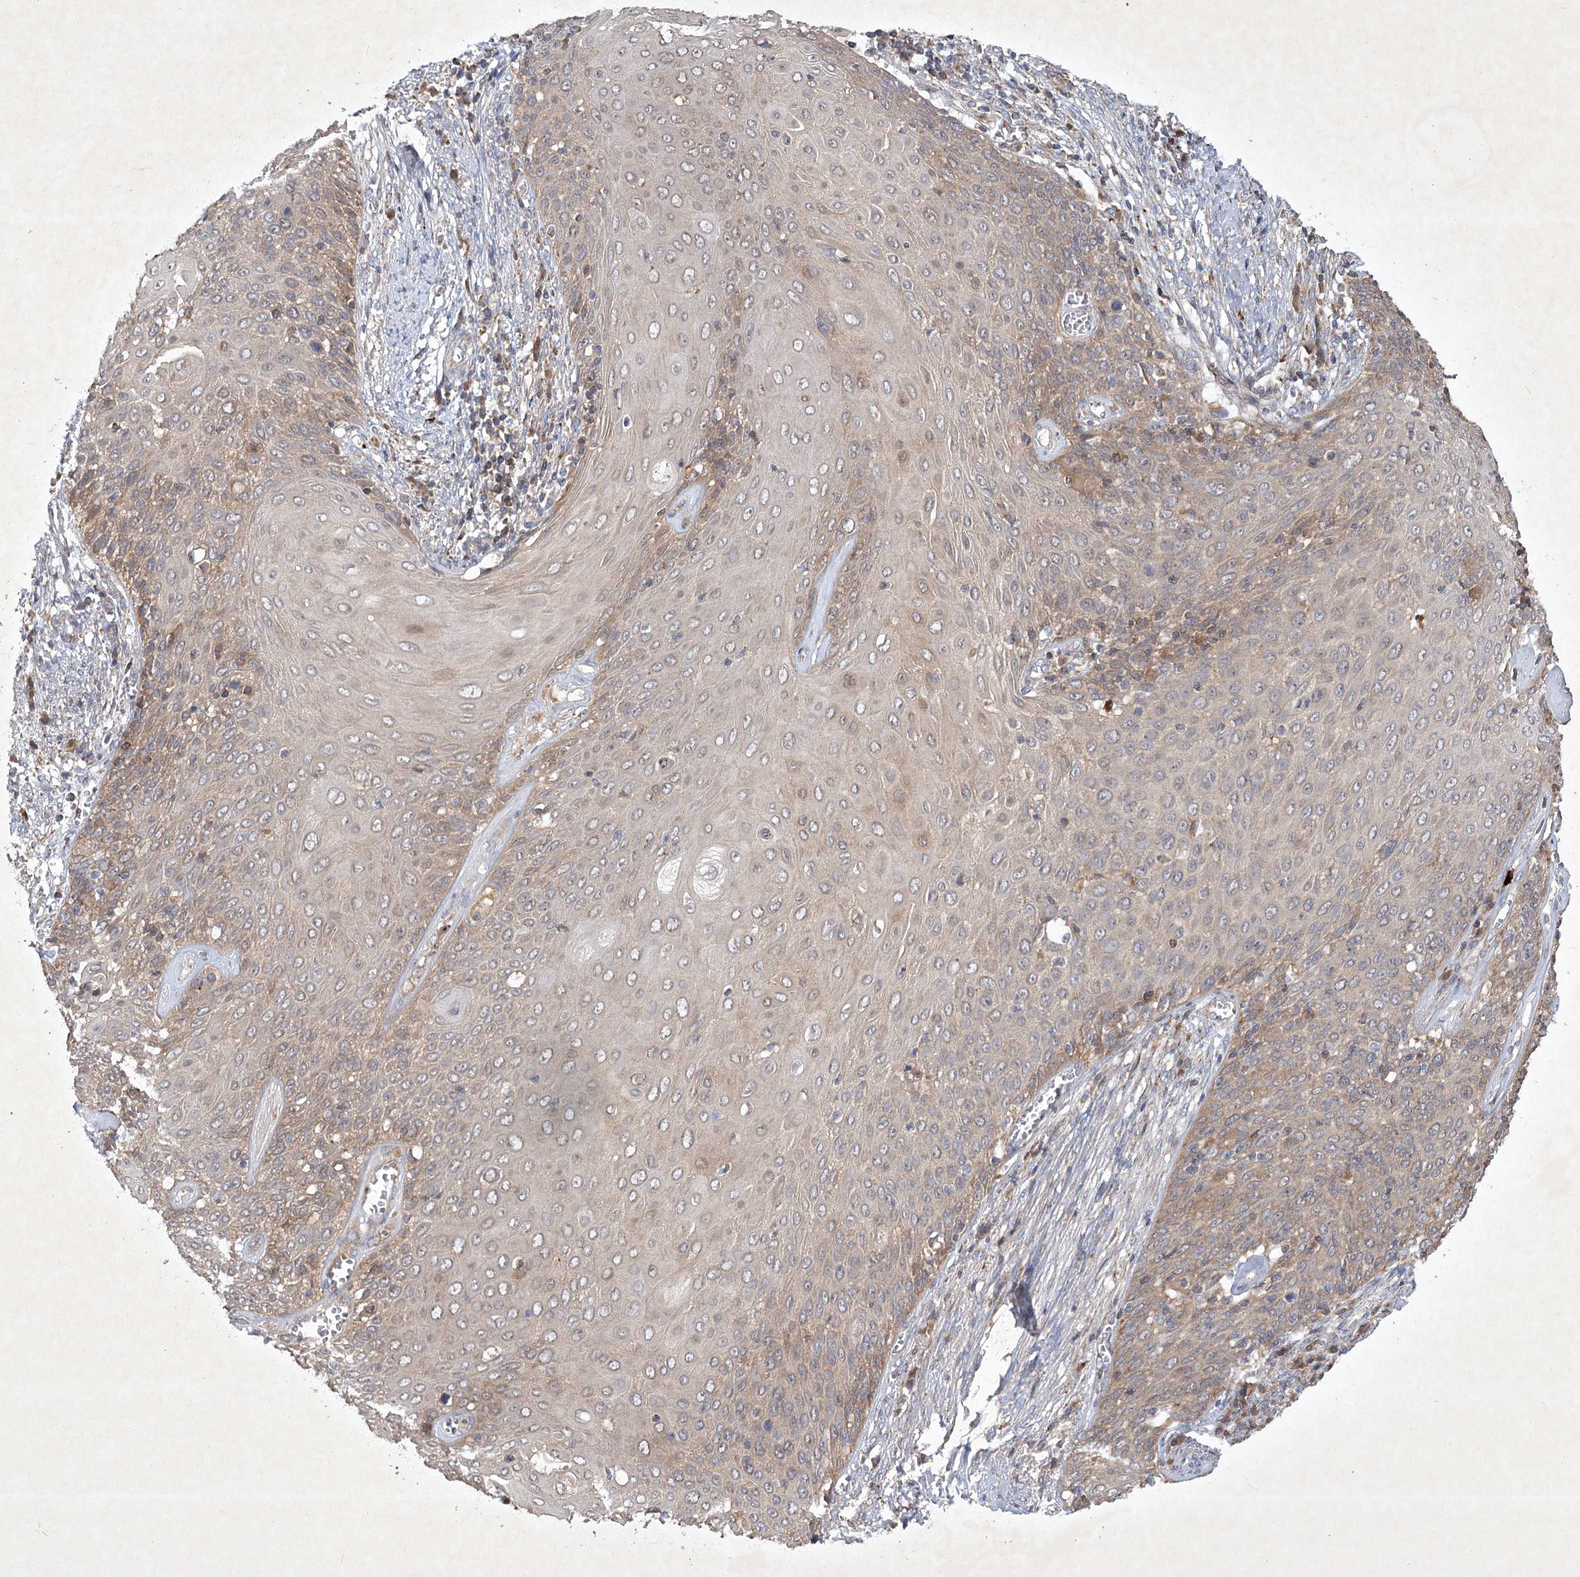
{"staining": {"intensity": "weak", "quantity": "<25%", "location": "cytoplasmic/membranous"}, "tissue": "cervical cancer", "cell_type": "Tumor cells", "image_type": "cancer", "snomed": [{"axis": "morphology", "description": "Squamous cell carcinoma, NOS"}, {"axis": "topography", "description": "Cervix"}], "caption": "High magnification brightfield microscopy of cervical cancer (squamous cell carcinoma) stained with DAB (brown) and counterstained with hematoxylin (blue): tumor cells show no significant expression. The staining is performed using DAB brown chromogen with nuclei counter-stained in using hematoxylin.", "gene": "PYROXD2", "patient": {"sex": "female", "age": 39}}